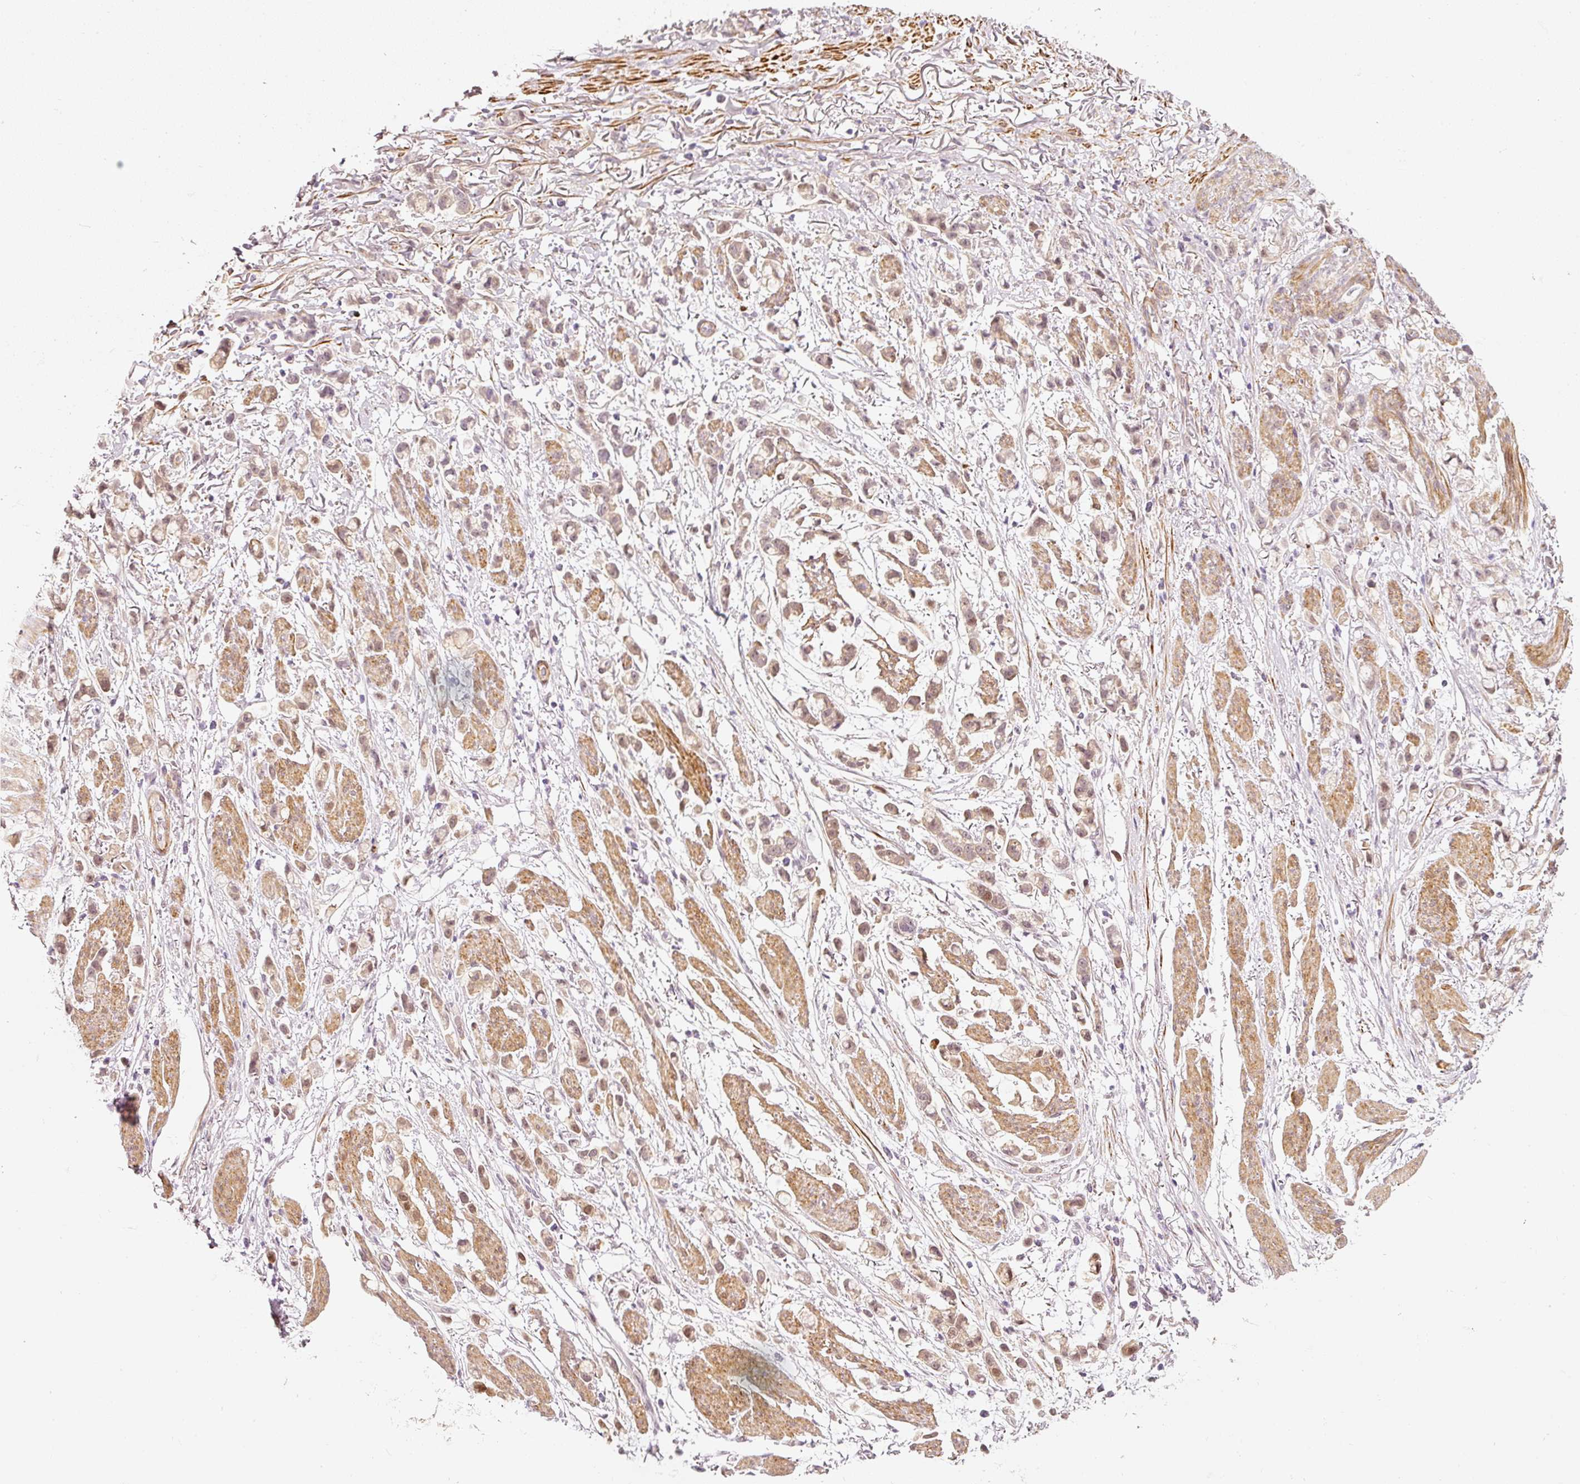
{"staining": {"intensity": "moderate", "quantity": "25%-75%", "location": "nuclear"}, "tissue": "stomach cancer", "cell_type": "Tumor cells", "image_type": "cancer", "snomed": [{"axis": "morphology", "description": "Adenocarcinoma, NOS"}, {"axis": "topography", "description": "Stomach"}], "caption": "Human stomach cancer stained for a protein (brown) demonstrates moderate nuclear positive expression in approximately 25%-75% of tumor cells.", "gene": "TOGARAM1", "patient": {"sex": "female", "age": 81}}